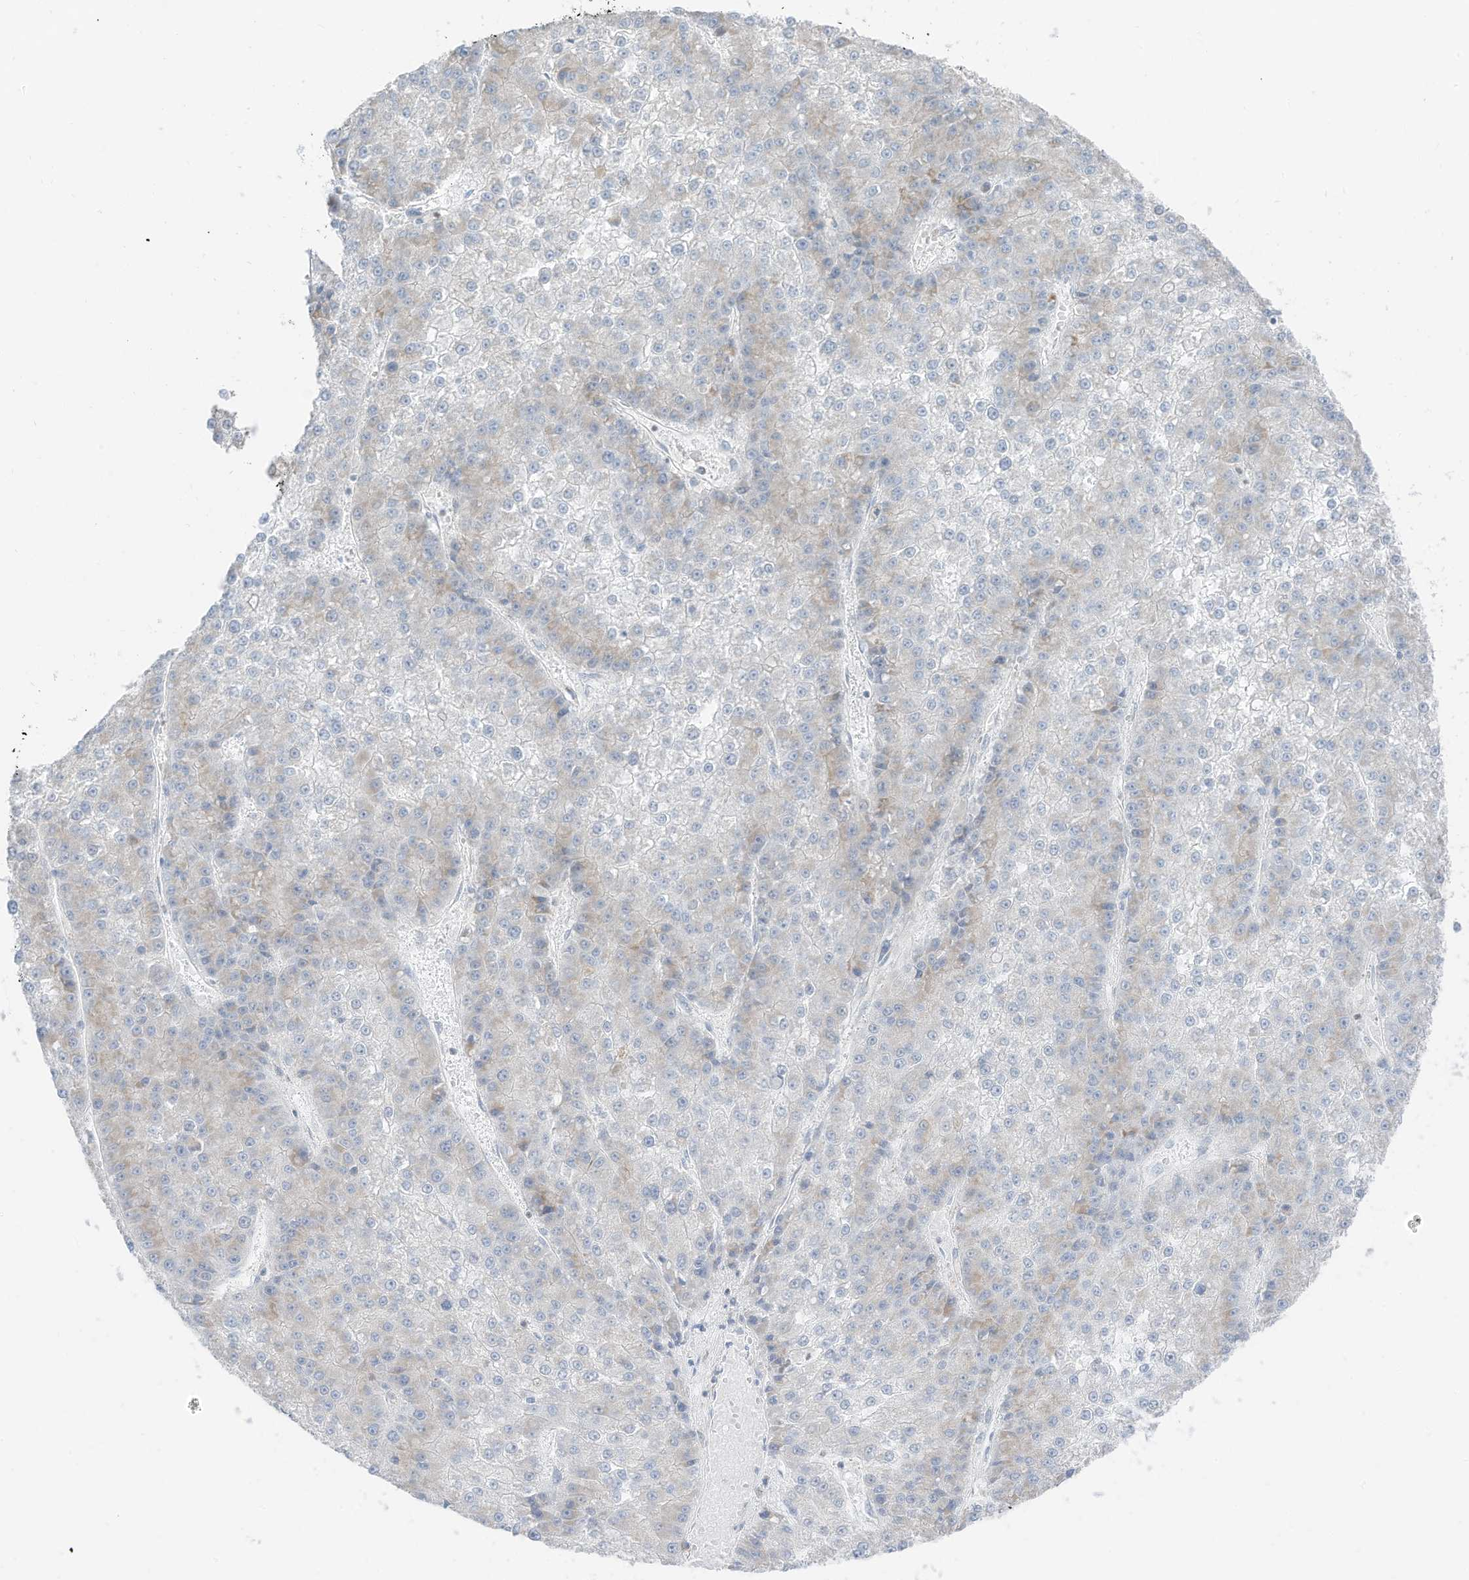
{"staining": {"intensity": "negative", "quantity": "none", "location": "none"}, "tissue": "liver cancer", "cell_type": "Tumor cells", "image_type": "cancer", "snomed": [{"axis": "morphology", "description": "Carcinoma, Hepatocellular, NOS"}, {"axis": "topography", "description": "Liver"}], "caption": "Hepatocellular carcinoma (liver) stained for a protein using immunohistochemistry (IHC) reveals no staining tumor cells.", "gene": "ETHE1", "patient": {"sex": "female", "age": 73}}